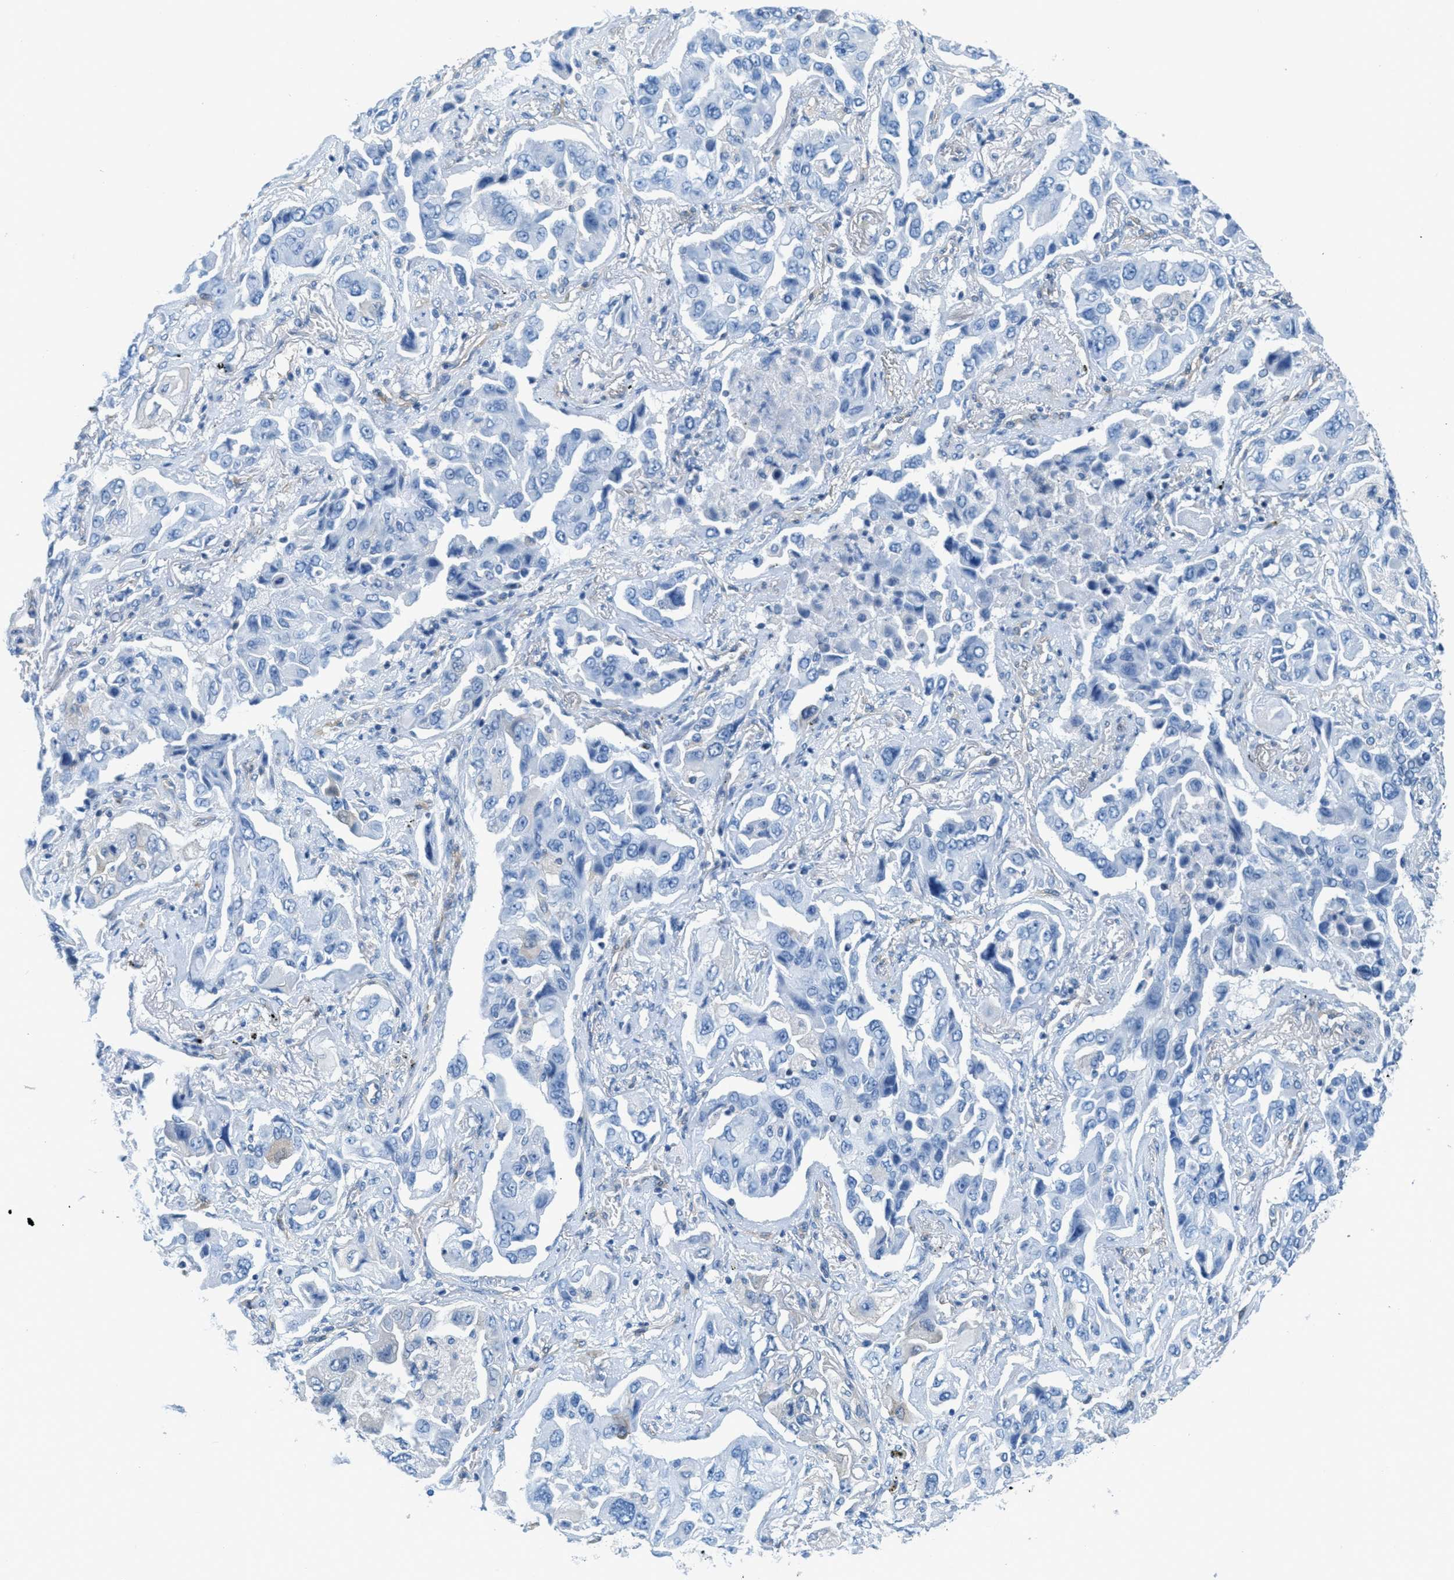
{"staining": {"intensity": "negative", "quantity": "none", "location": "none"}, "tissue": "lung cancer", "cell_type": "Tumor cells", "image_type": "cancer", "snomed": [{"axis": "morphology", "description": "Adenocarcinoma, NOS"}, {"axis": "topography", "description": "Lung"}], "caption": "Photomicrograph shows no significant protein positivity in tumor cells of adenocarcinoma (lung). Brightfield microscopy of immunohistochemistry (IHC) stained with DAB (3,3'-diaminobenzidine) (brown) and hematoxylin (blue), captured at high magnification.", "gene": "MAPRE2", "patient": {"sex": "female", "age": 65}}